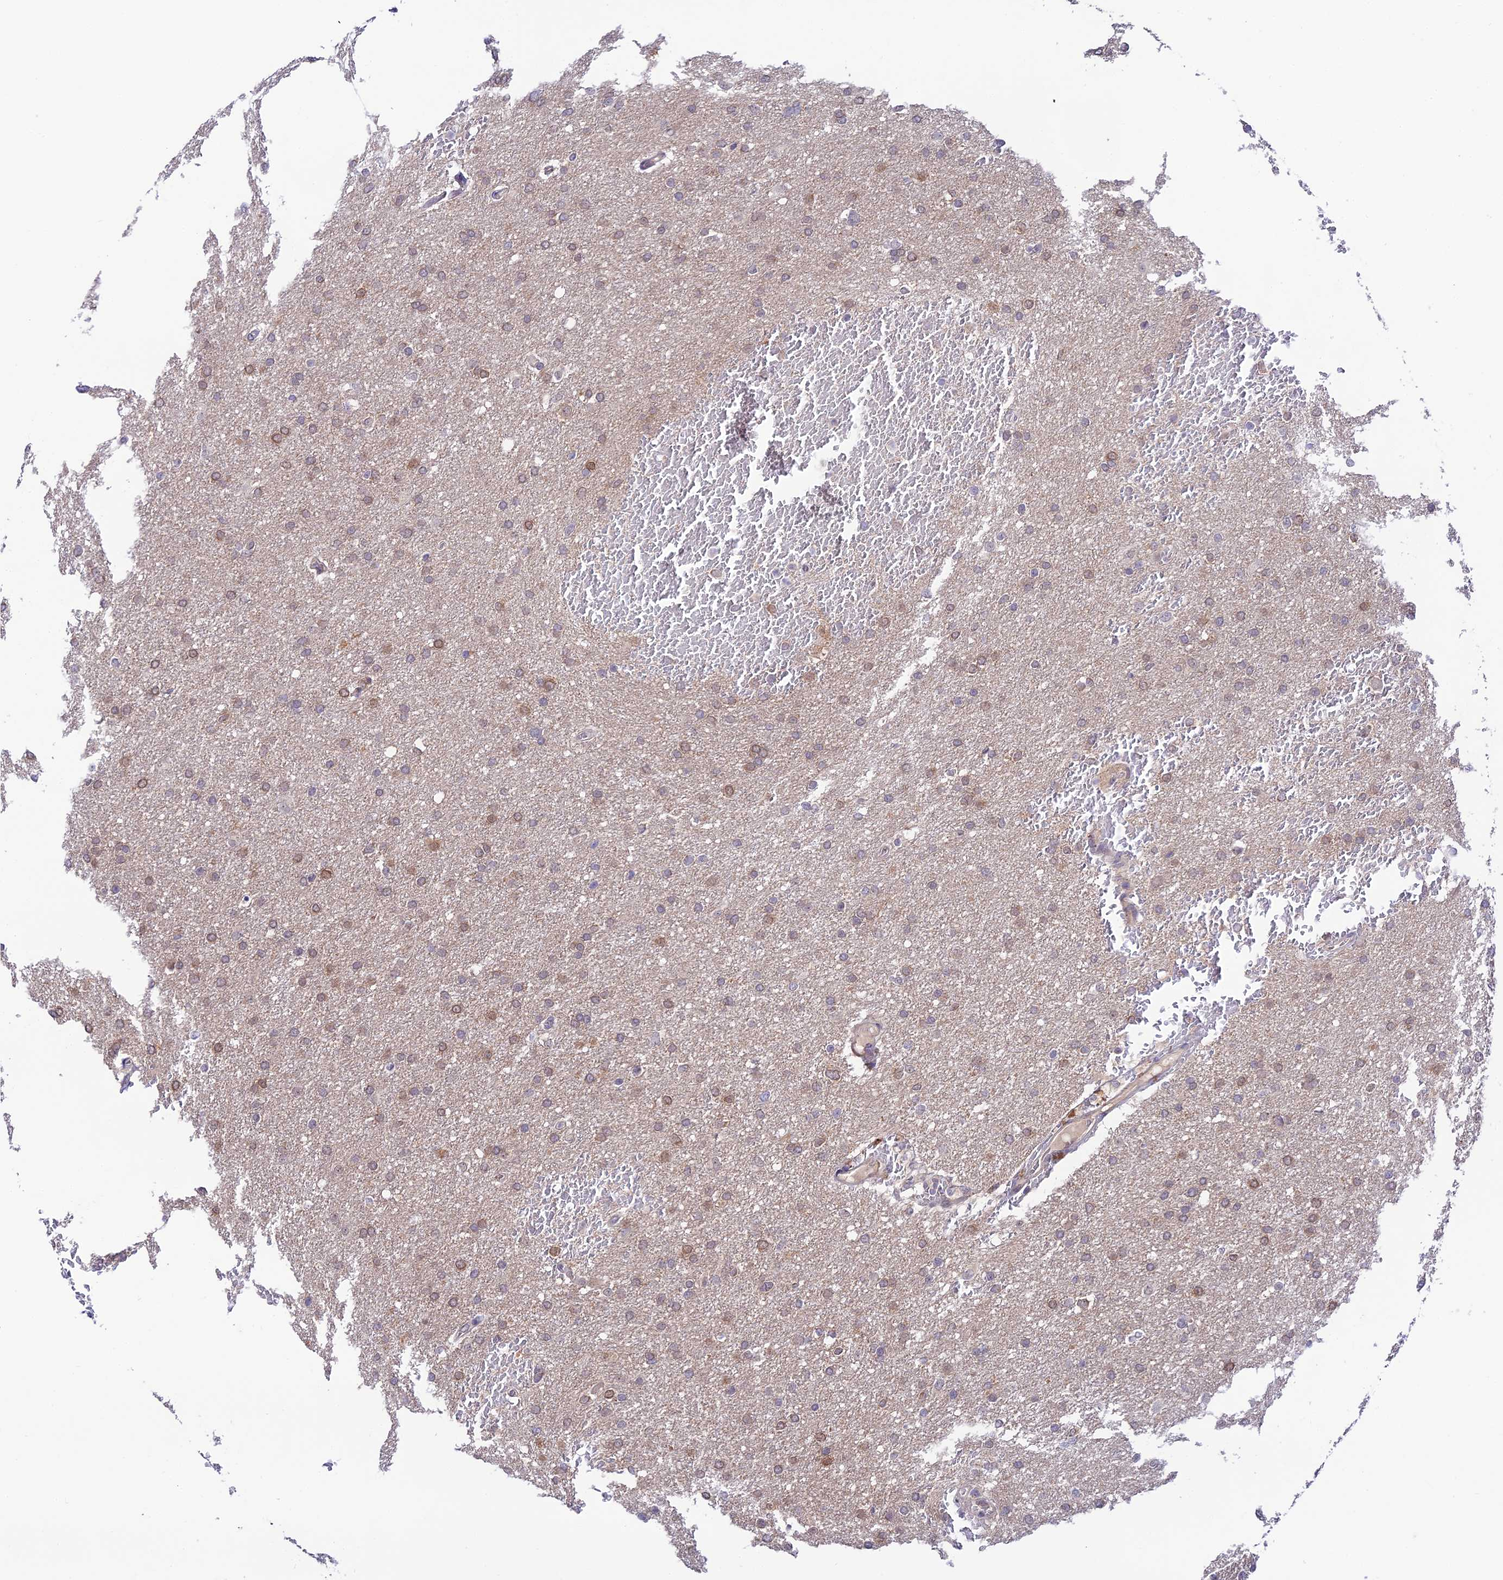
{"staining": {"intensity": "moderate", "quantity": ">75%", "location": "nuclear"}, "tissue": "glioma", "cell_type": "Tumor cells", "image_type": "cancer", "snomed": [{"axis": "morphology", "description": "Glioma, malignant, High grade"}, {"axis": "topography", "description": "Cerebral cortex"}], "caption": "A medium amount of moderate nuclear expression is identified in approximately >75% of tumor cells in malignant glioma (high-grade) tissue.", "gene": "TRIM40", "patient": {"sex": "female", "age": 36}}